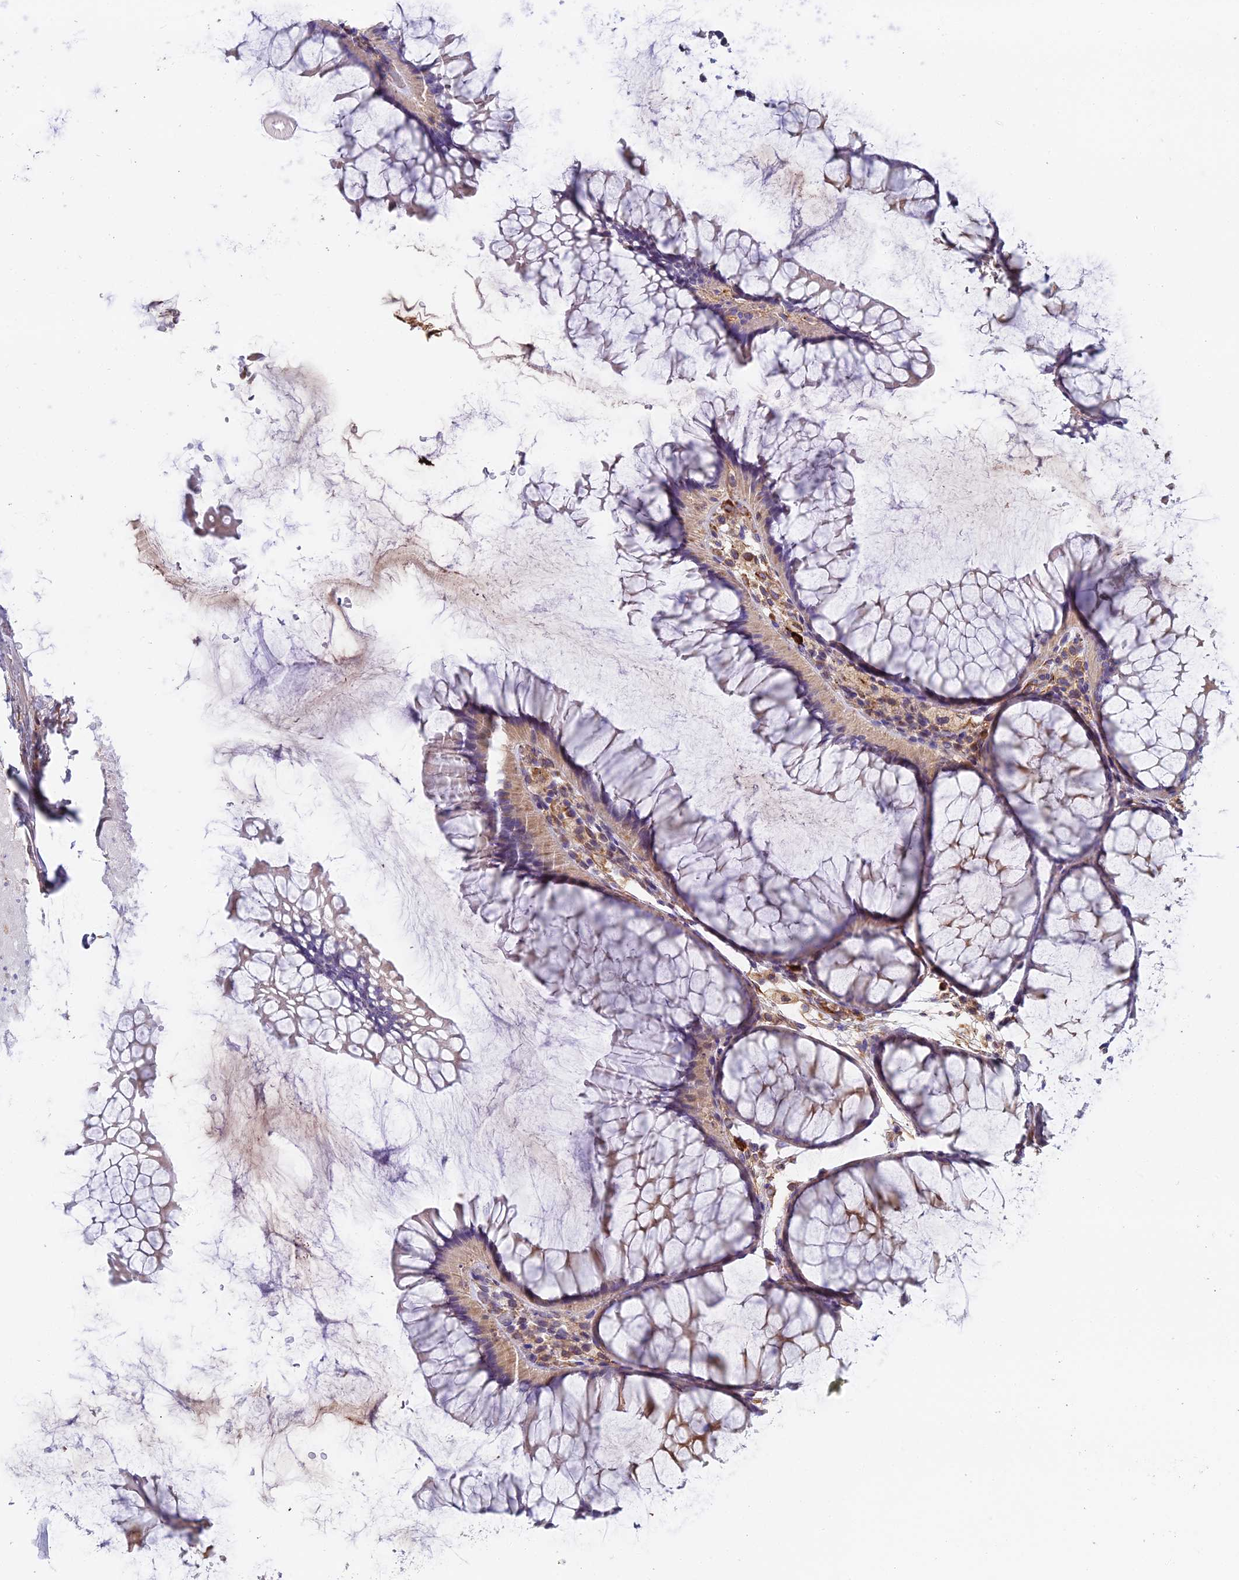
{"staining": {"intensity": "moderate", "quantity": ">75%", "location": "cytoplasmic/membranous"}, "tissue": "colon", "cell_type": "Endothelial cells", "image_type": "normal", "snomed": [{"axis": "morphology", "description": "Normal tissue, NOS"}, {"axis": "topography", "description": "Colon"}], "caption": "Immunohistochemical staining of normal human colon shows moderate cytoplasmic/membranous protein expression in about >75% of endothelial cells. (IHC, brightfield microscopy, high magnification).", "gene": "BEX4", "patient": {"sex": "female", "age": 82}}